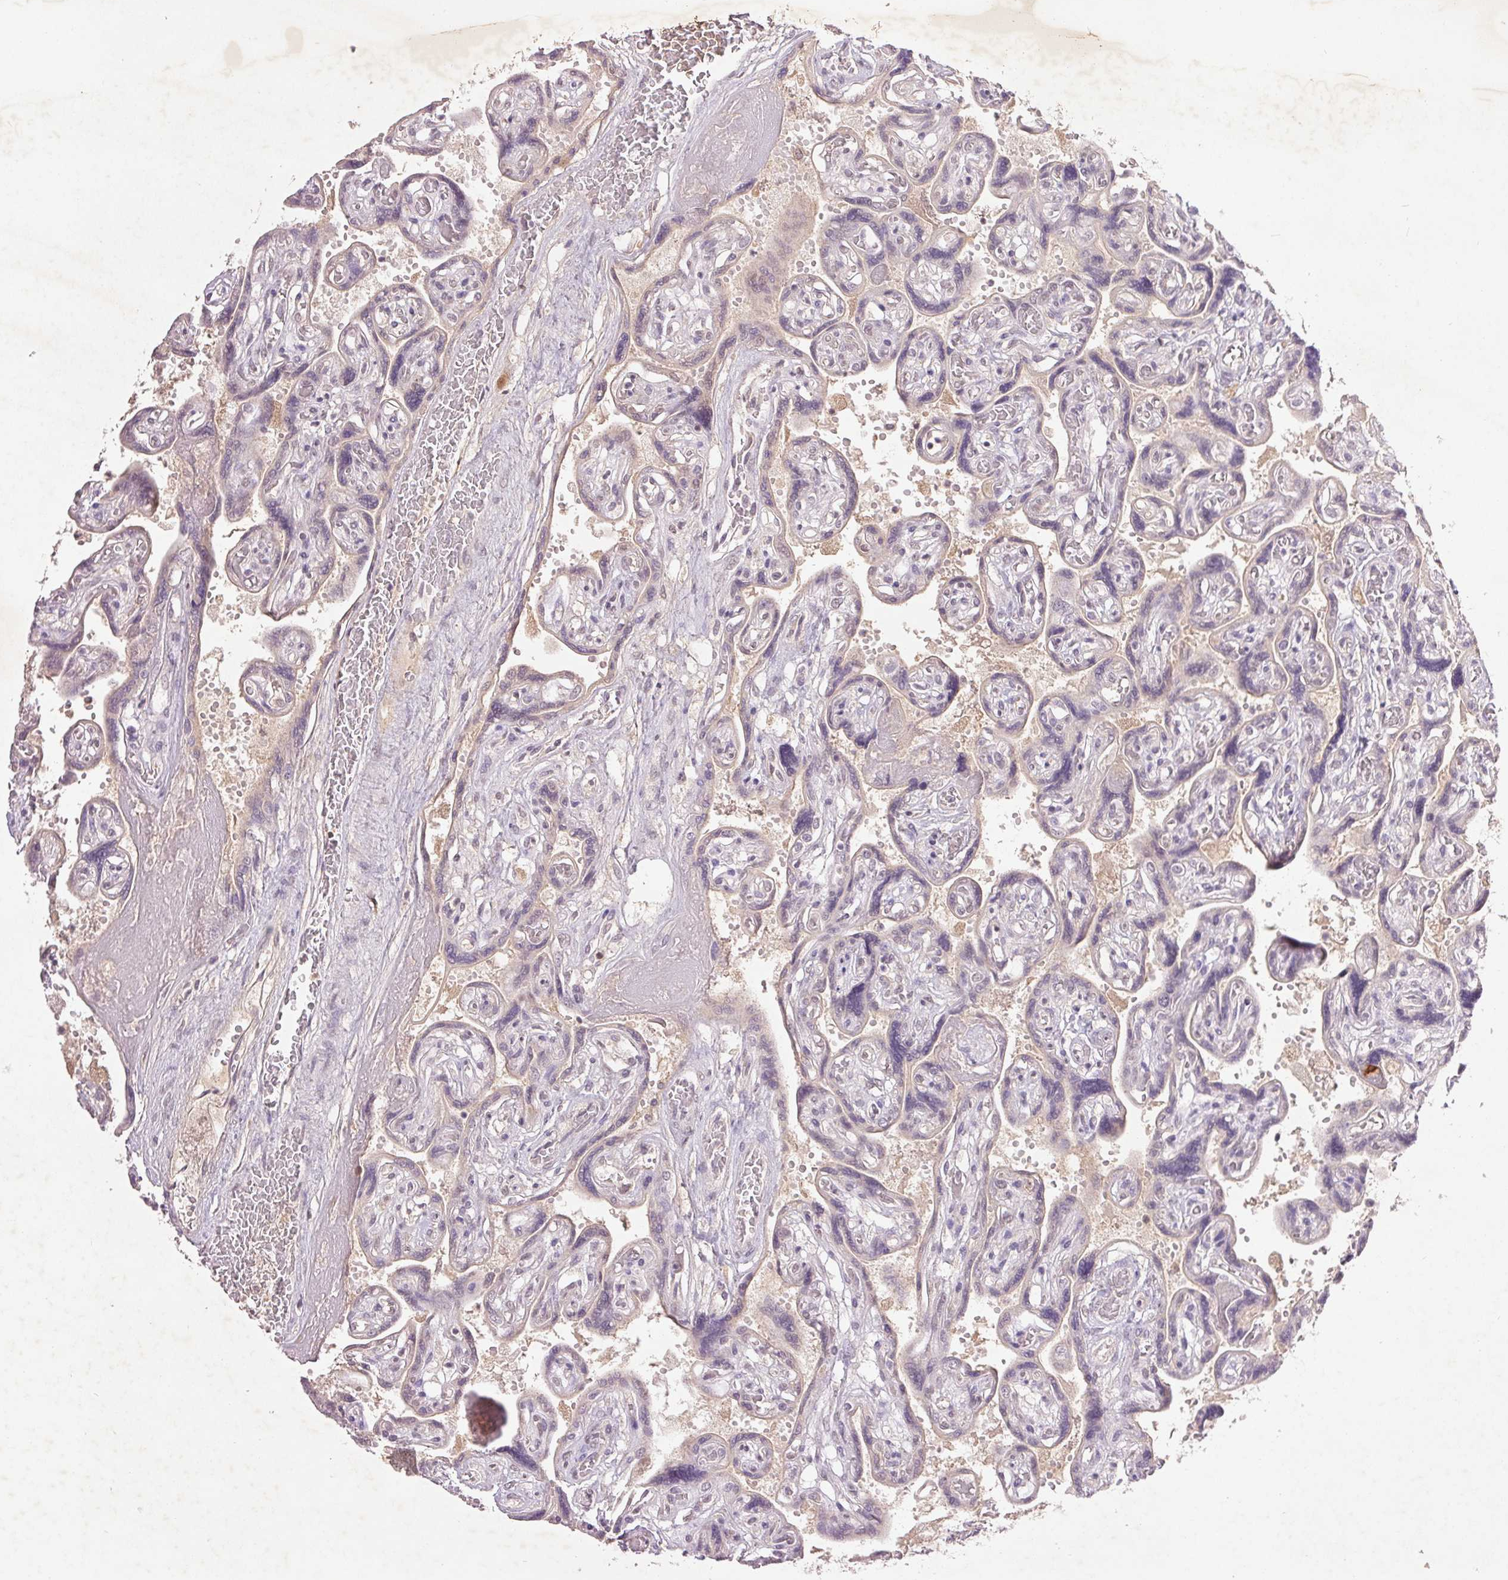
{"staining": {"intensity": "negative", "quantity": "none", "location": "none"}, "tissue": "placenta", "cell_type": "Decidual cells", "image_type": "normal", "snomed": [{"axis": "morphology", "description": "Normal tissue, NOS"}, {"axis": "topography", "description": "Placenta"}], "caption": "Immunohistochemical staining of normal human placenta exhibits no significant expression in decidual cells.", "gene": "FAM168B", "patient": {"sex": "female", "age": 32}}